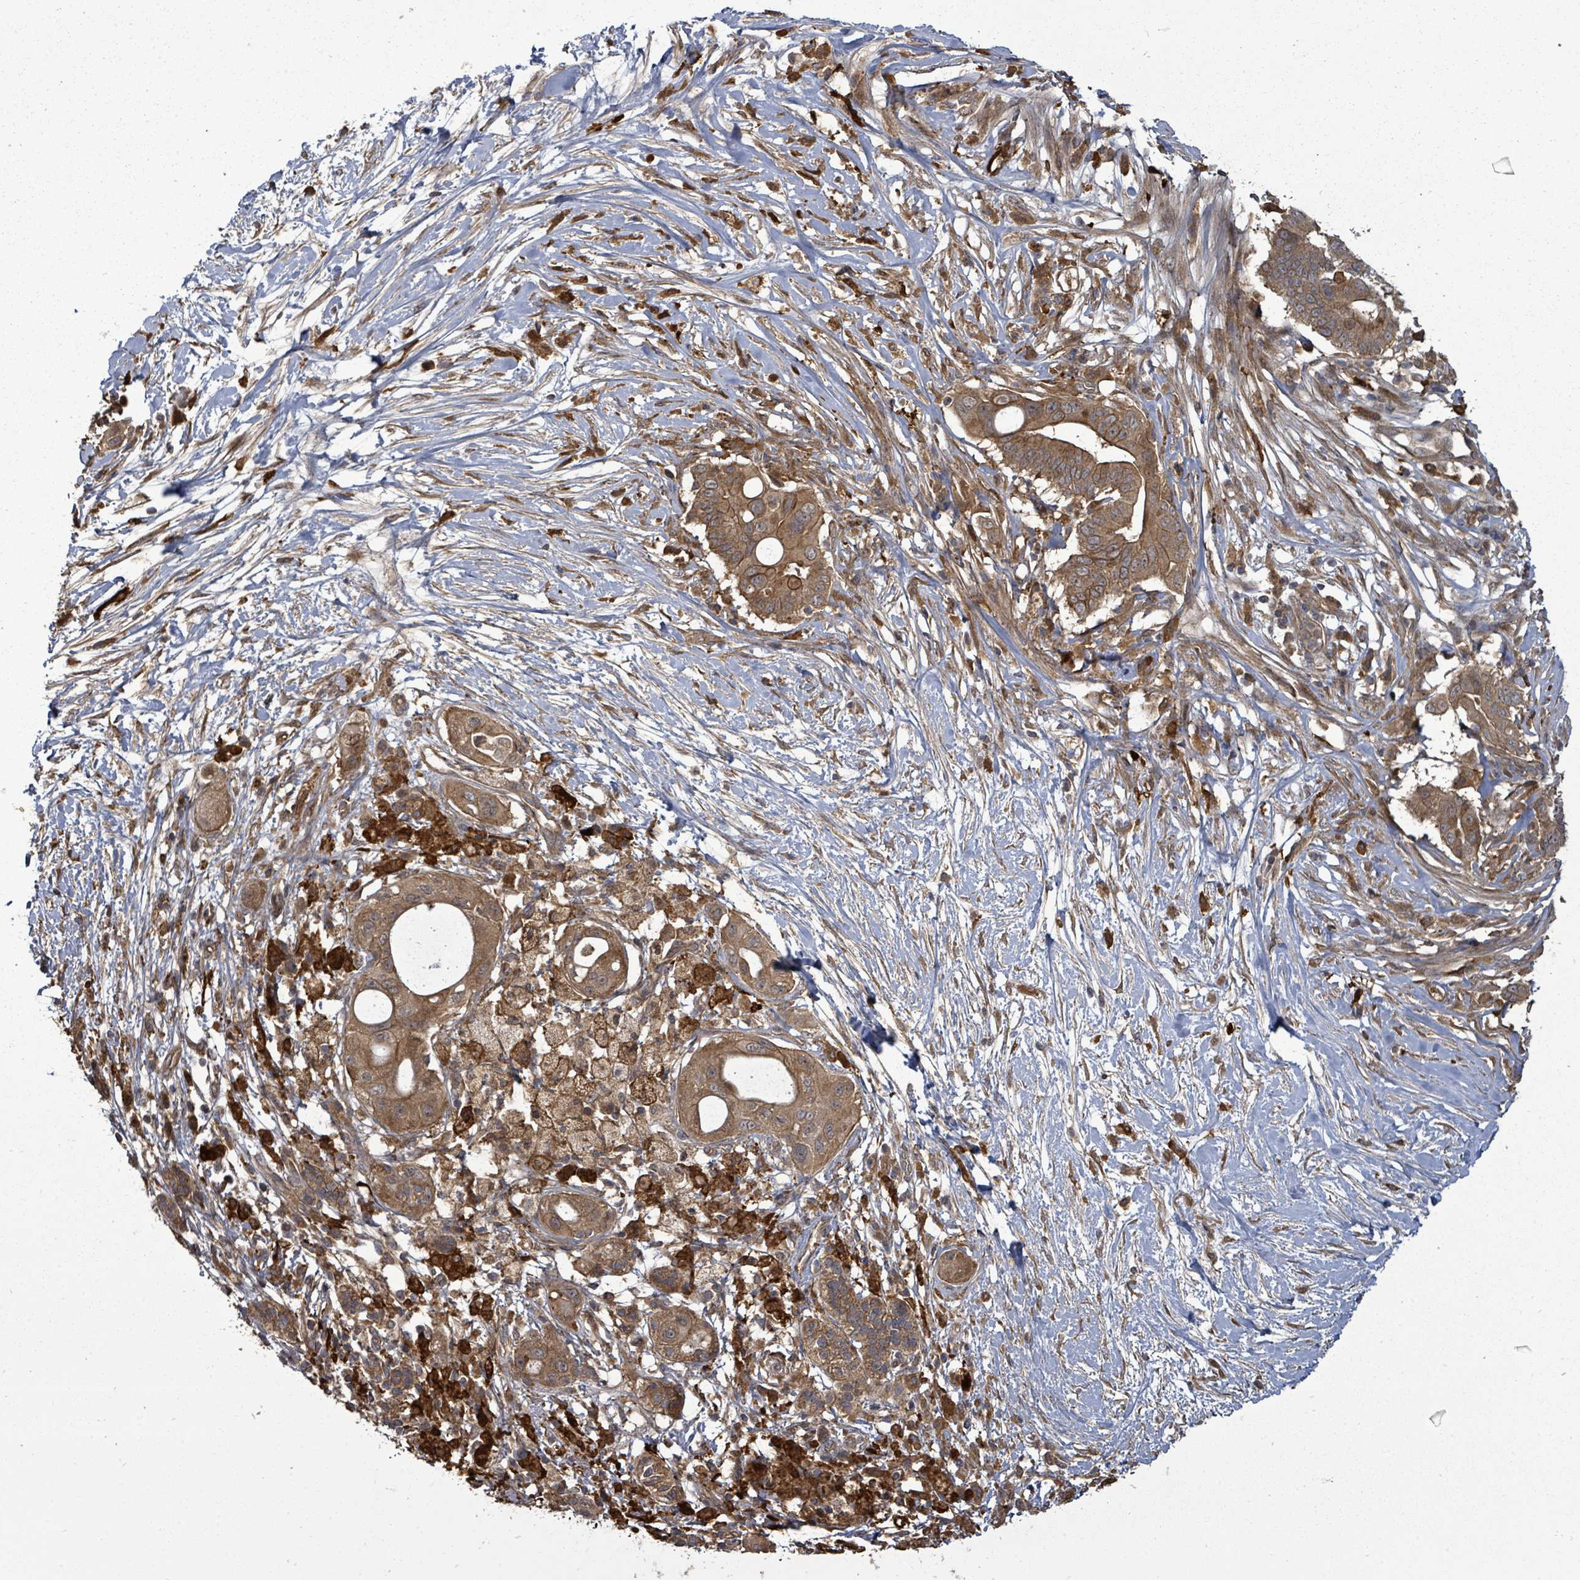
{"staining": {"intensity": "moderate", "quantity": ">75%", "location": "cytoplasmic/membranous"}, "tissue": "pancreatic cancer", "cell_type": "Tumor cells", "image_type": "cancer", "snomed": [{"axis": "morphology", "description": "Adenocarcinoma, NOS"}, {"axis": "topography", "description": "Pancreas"}], "caption": "Immunohistochemical staining of human pancreatic cancer shows medium levels of moderate cytoplasmic/membranous positivity in approximately >75% of tumor cells.", "gene": "EIF3C", "patient": {"sex": "male", "age": 68}}